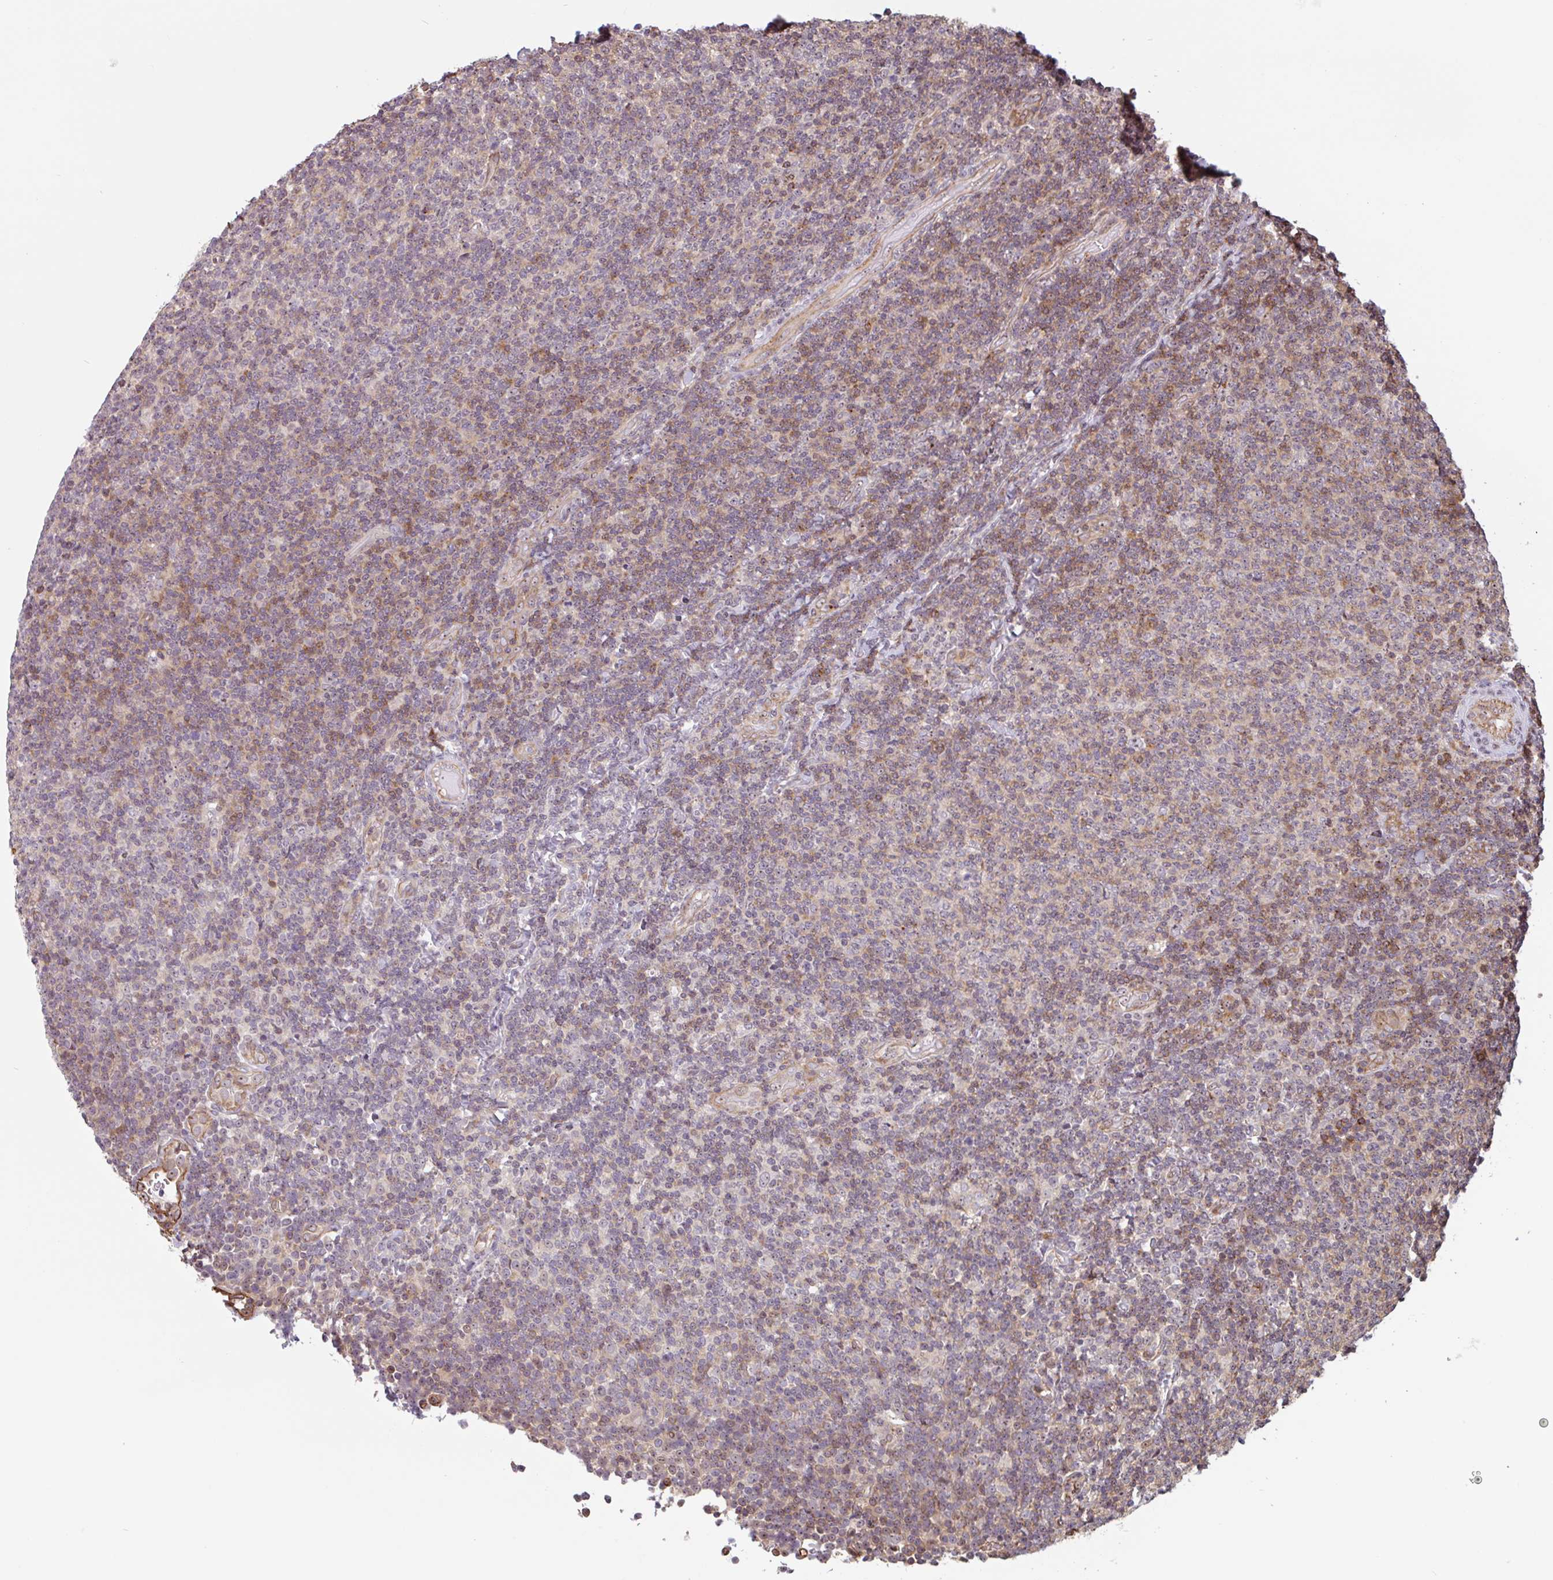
{"staining": {"intensity": "weak", "quantity": "25%-75%", "location": "cytoplasmic/membranous"}, "tissue": "lymphoma", "cell_type": "Tumor cells", "image_type": "cancer", "snomed": [{"axis": "morphology", "description": "Malignant lymphoma, non-Hodgkin's type, Low grade"}, {"axis": "topography", "description": "Lymph node"}], "caption": "Lymphoma was stained to show a protein in brown. There is low levels of weak cytoplasmic/membranous positivity in about 25%-75% of tumor cells.", "gene": "ZNF689", "patient": {"sex": "male", "age": 52}}